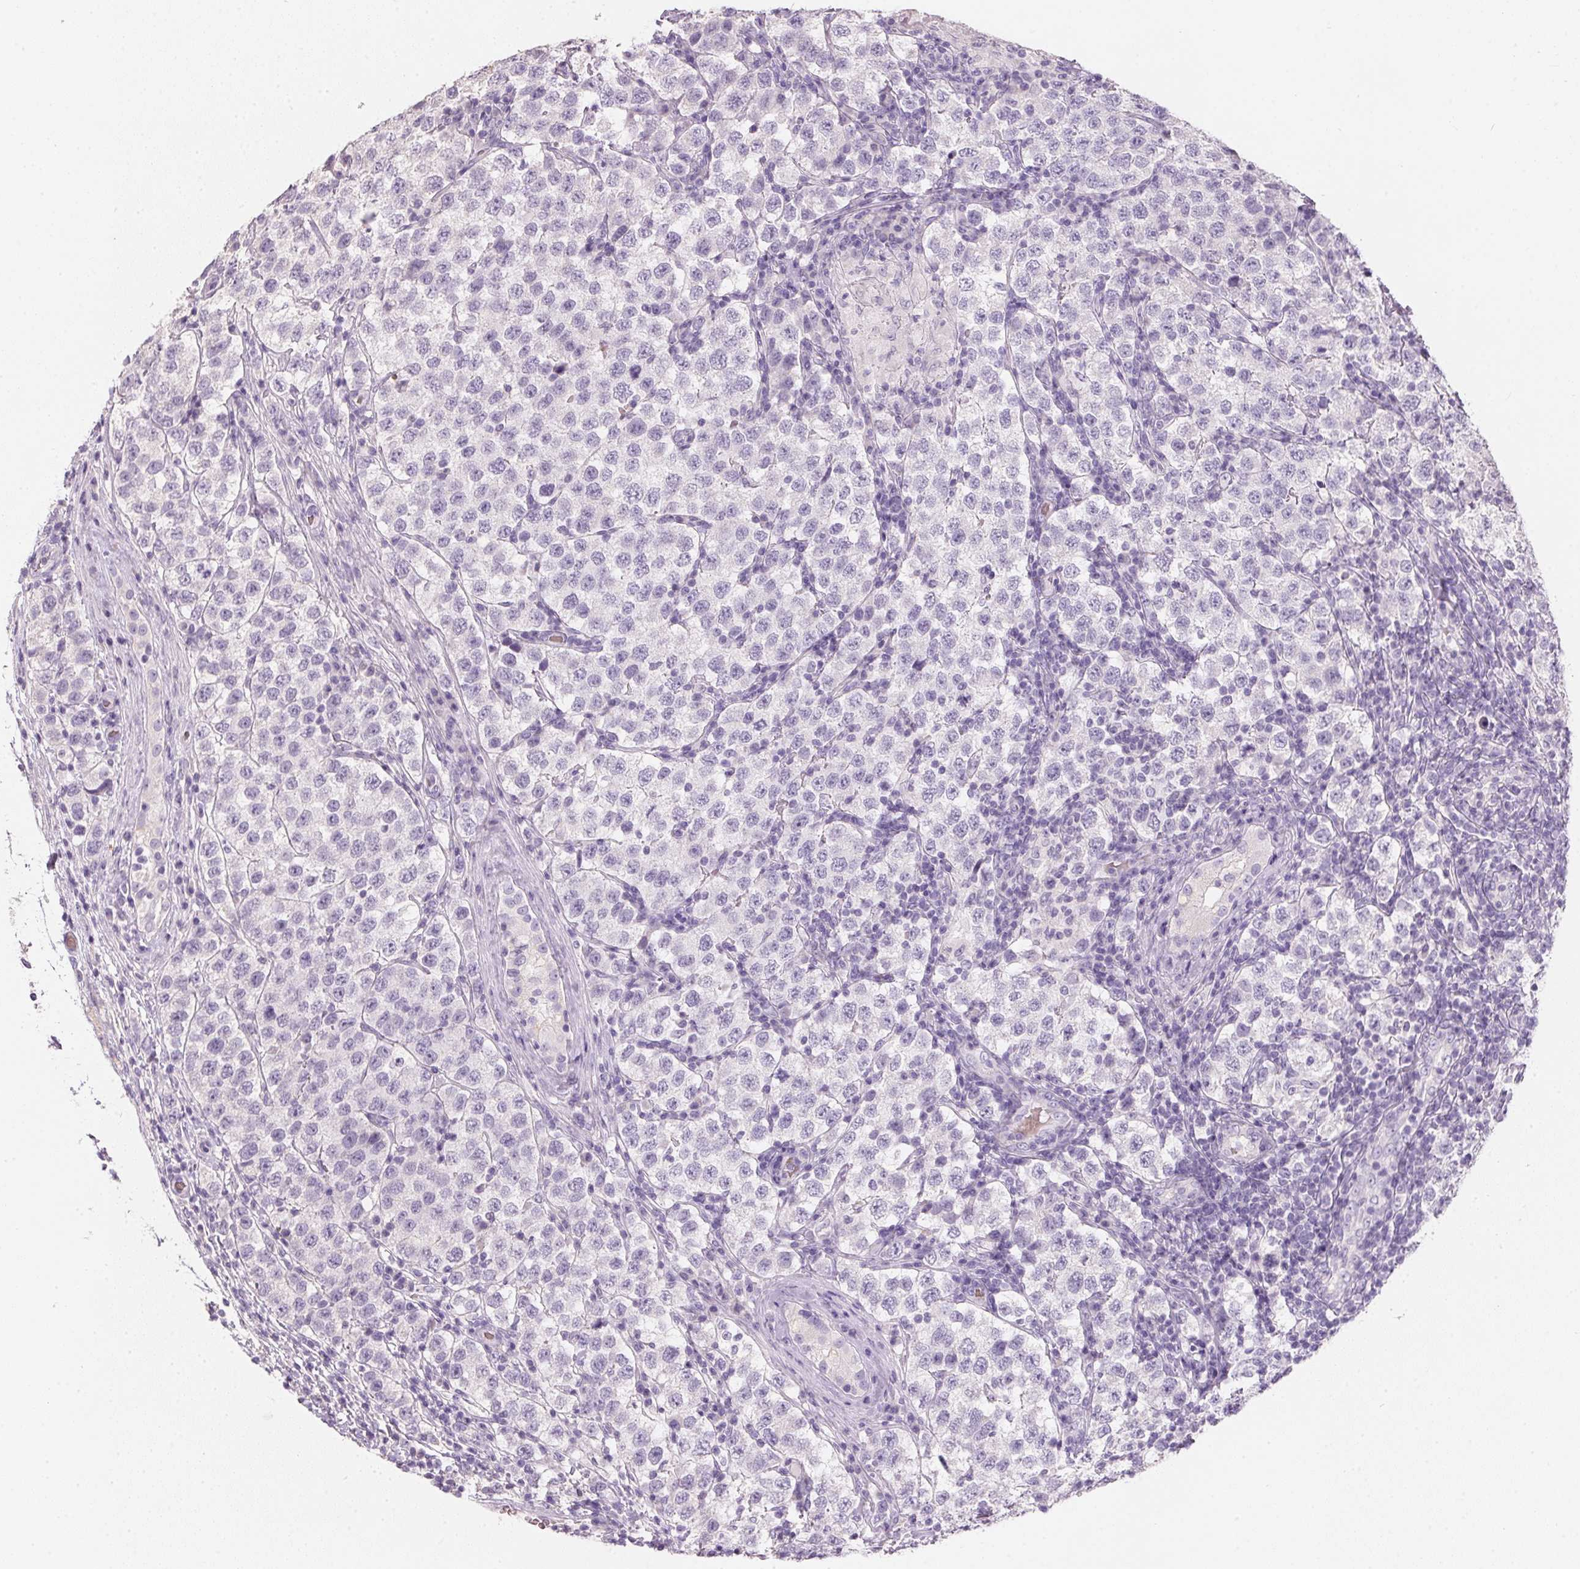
{"staining": {"intensity": "negative", "quantity": "none", "location": "none"}, "tissue": "testis cancer", "cell_type": "Tumor cells", "image_type": "cancer", "snomed": [{"axis": "morphology", "description": "Seminoma, NOS"}, {"axis": "topography", "description": "Testis"}], "caption": "Histopathology image shows no protein expression in tumor cells of testis cancer (seminoma) tissue. The staining was performed using DAB to visualize the protein expression in brown, while the nuclei were stained in blue with hematoxylin (Magnification: 20x).", "gene": "HSD17B1", "patient": {"sex": "male", "age": 34}}